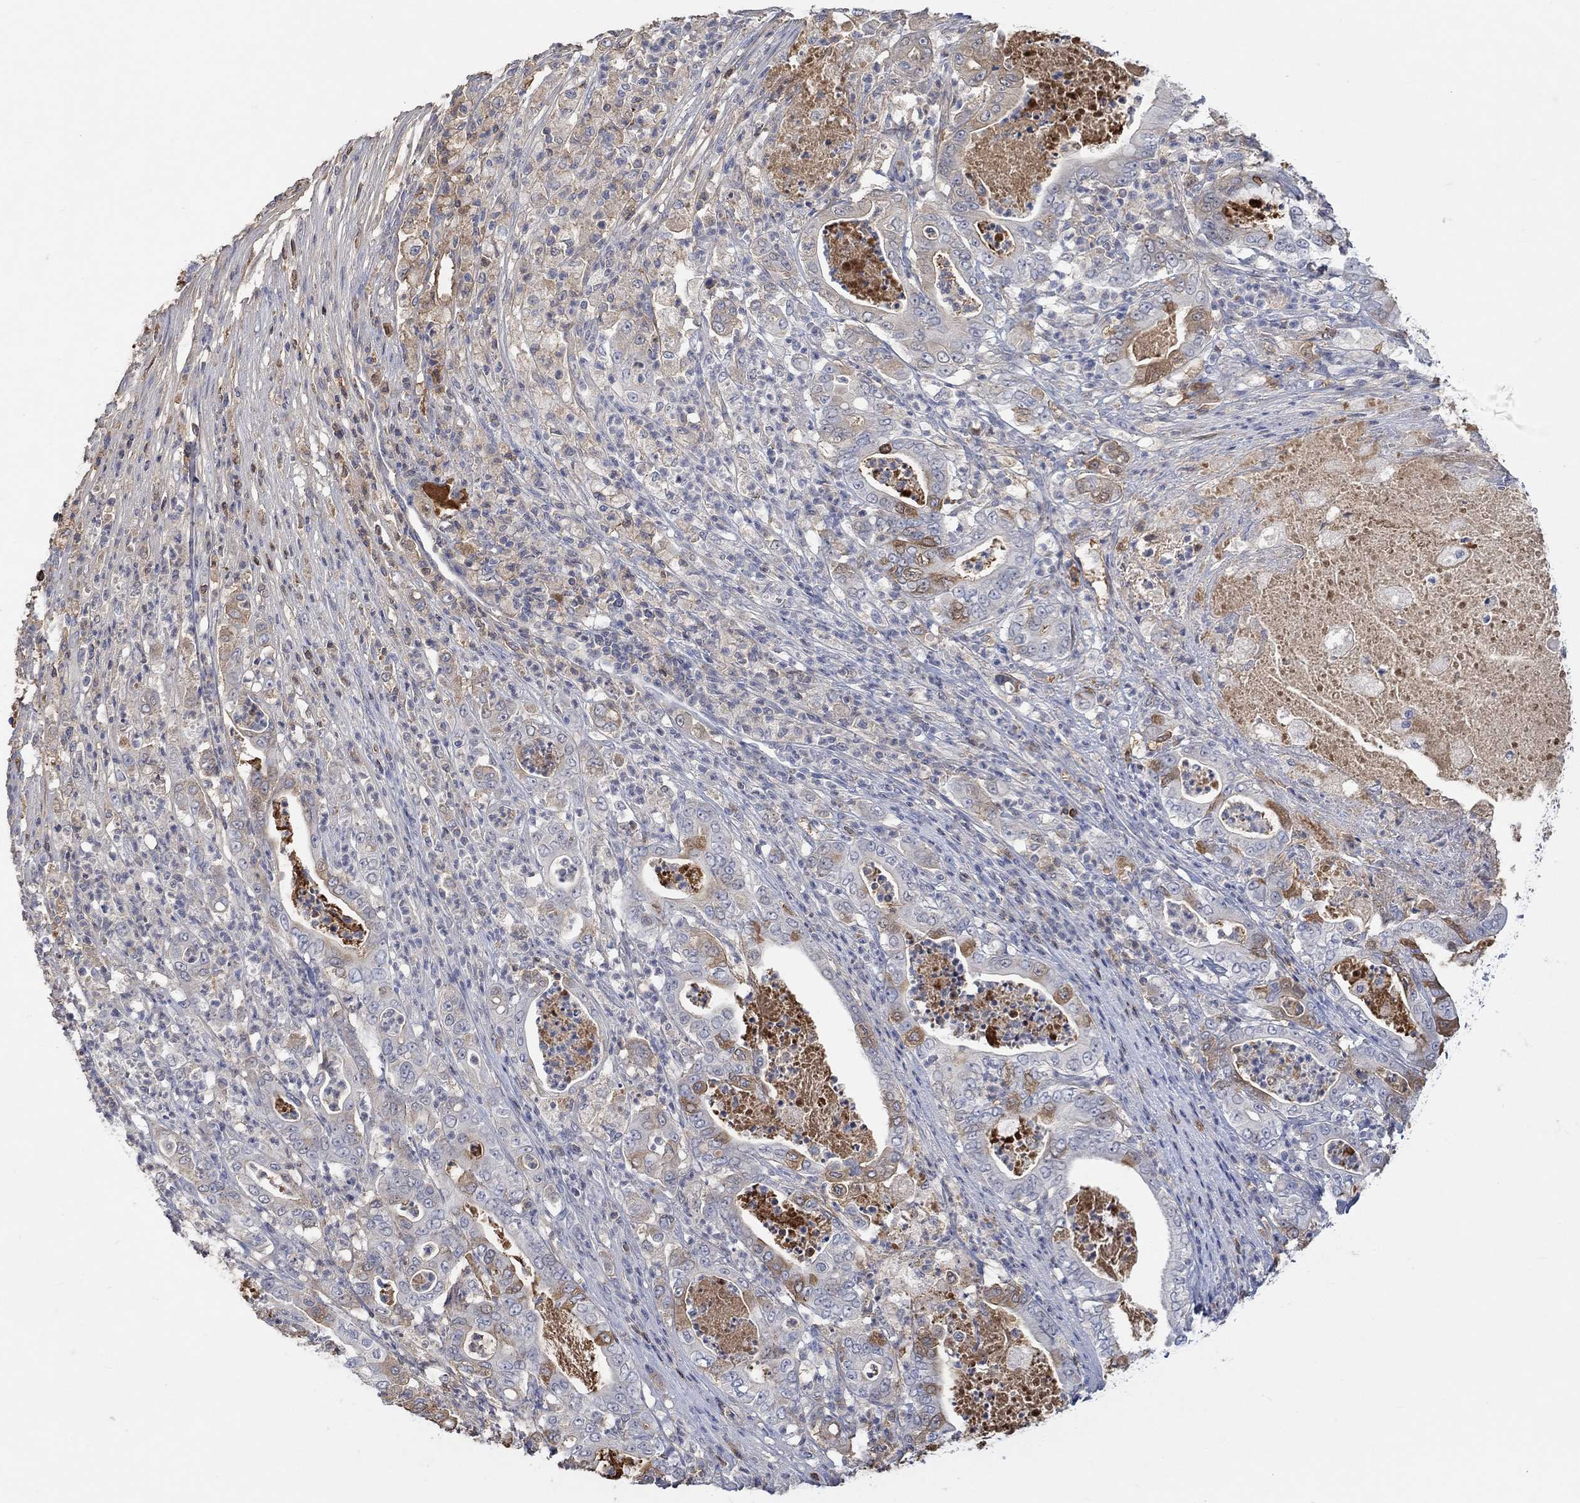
{"staining": {"intensity": "moderate", "quantity": "<25%", "location": "cytoplasmic/membranous"}, "tissue": "pancreatic cancer", "cell_type": "Tumor cells", "image_type": "cancer", "snomed": [{"axis": "morphology", "description": "Adenocarcinoma, NOS"}, {"axis": "topography", "description": "Pancreas"}], "caption": "Immunohistochemistry (IHC) (DAB (3,3'-diaminobenzidine)) staining of pancreatic adenocarcinoma shows moderate cytoplasmic/membranous protein expression in approximately <25% of tumor cells.", "gene": "MSTN", "patient": {"sex": "male", "age": 71}}